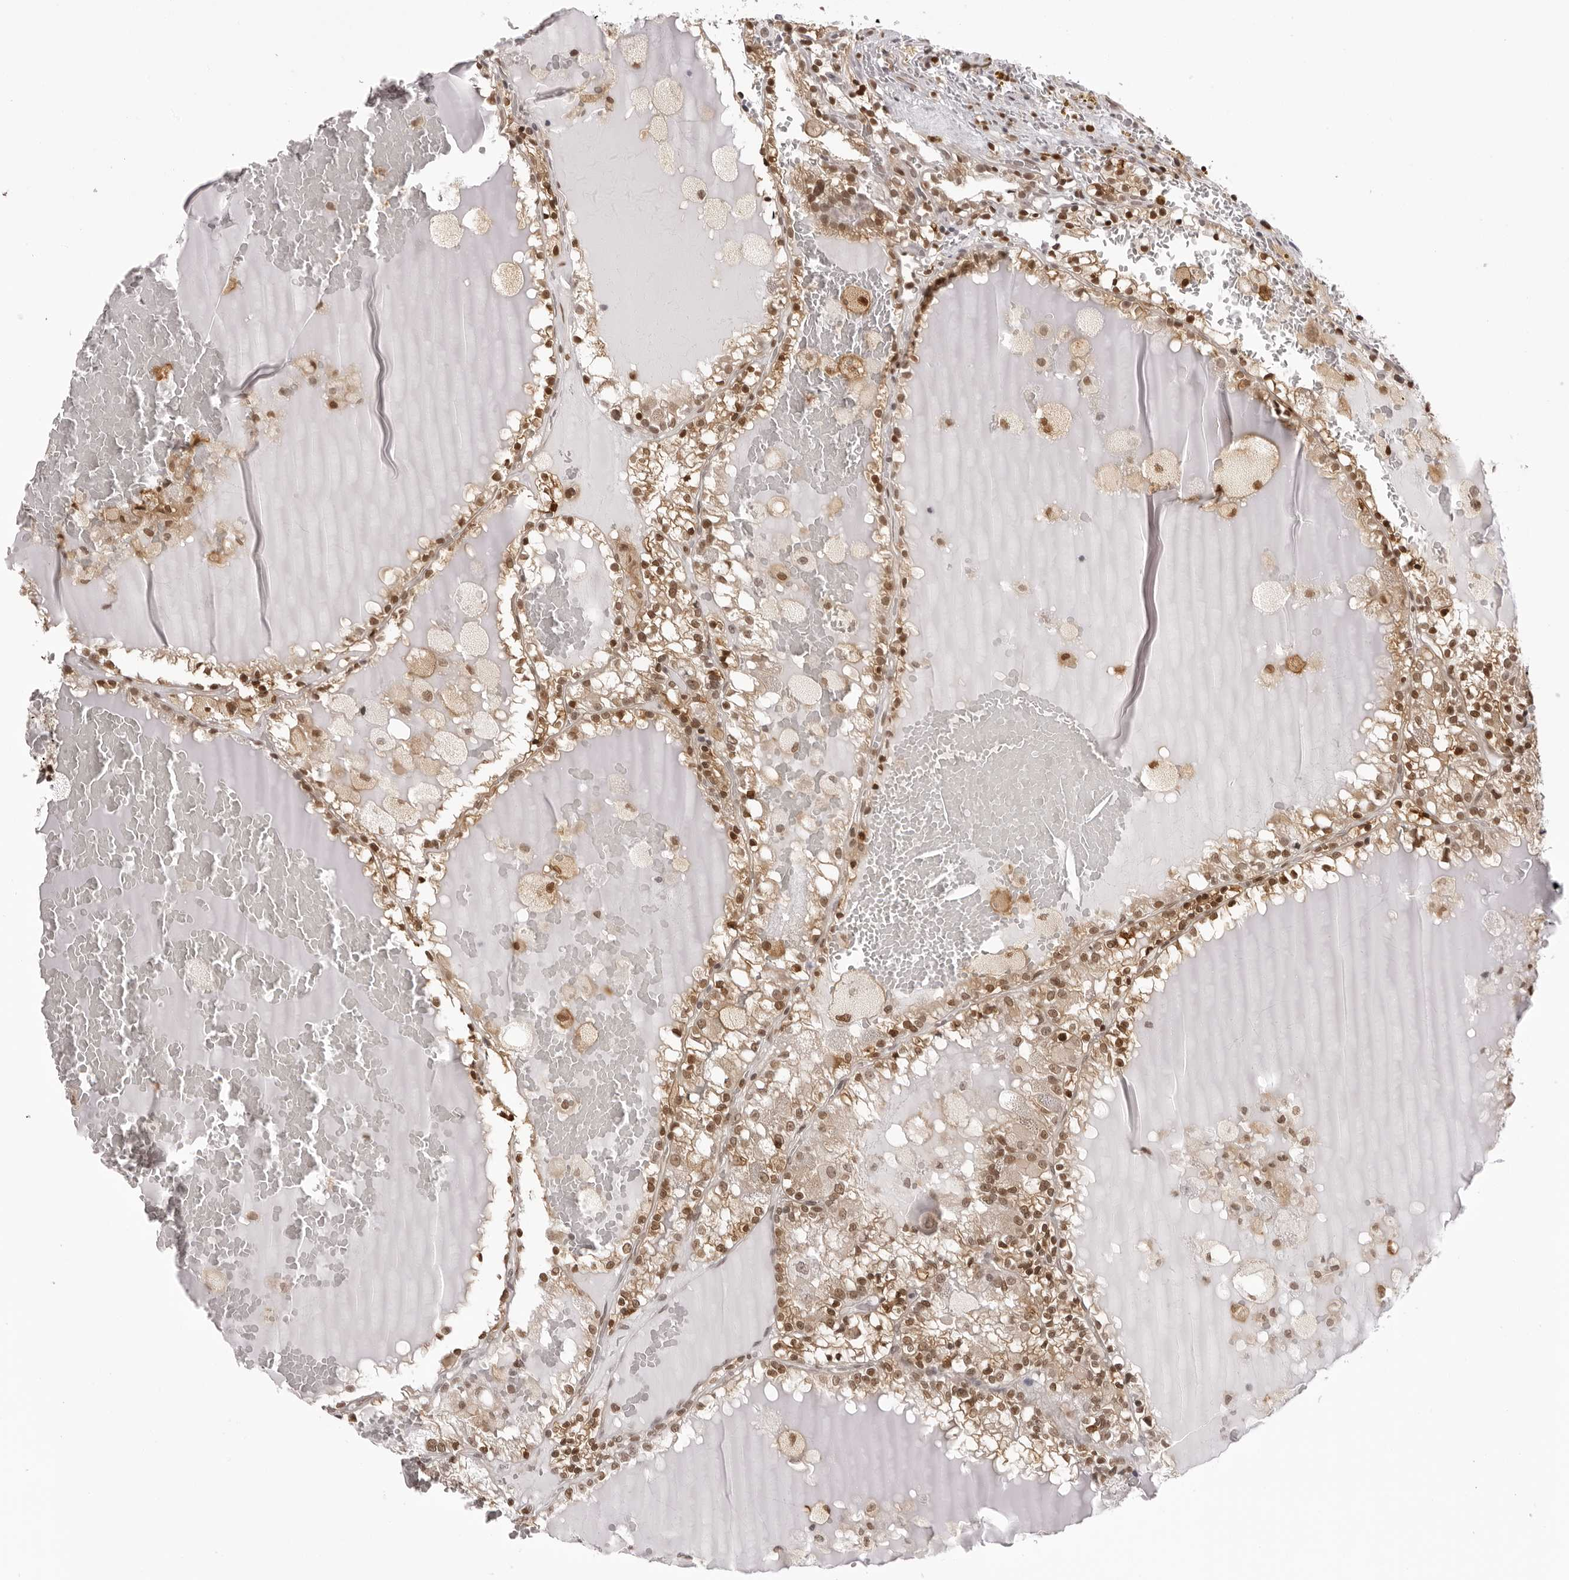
{"staining": {"intensity": "moderate", "quantity": ">75%", "location": "cytoplasmic/membranous,nuclear"}, "tissue": "renal cancer", "cell_type": "Tumor cells", "image_type": "cancer", "snomed": [{"axis": "morphology", "description": "Adenocarcinoma, NOS"}, {"axis": "topography", "description": "Kidney"}], "caption": "Immunohistochemical staining of renal adenocarcinoma reveals medium levels of moderate cytoplasmic/membranous and nuclear positivity in approximately >75% of tumor cells.", "gene": "HSPA4", "patient": {"sex": "female", "age": 56}}